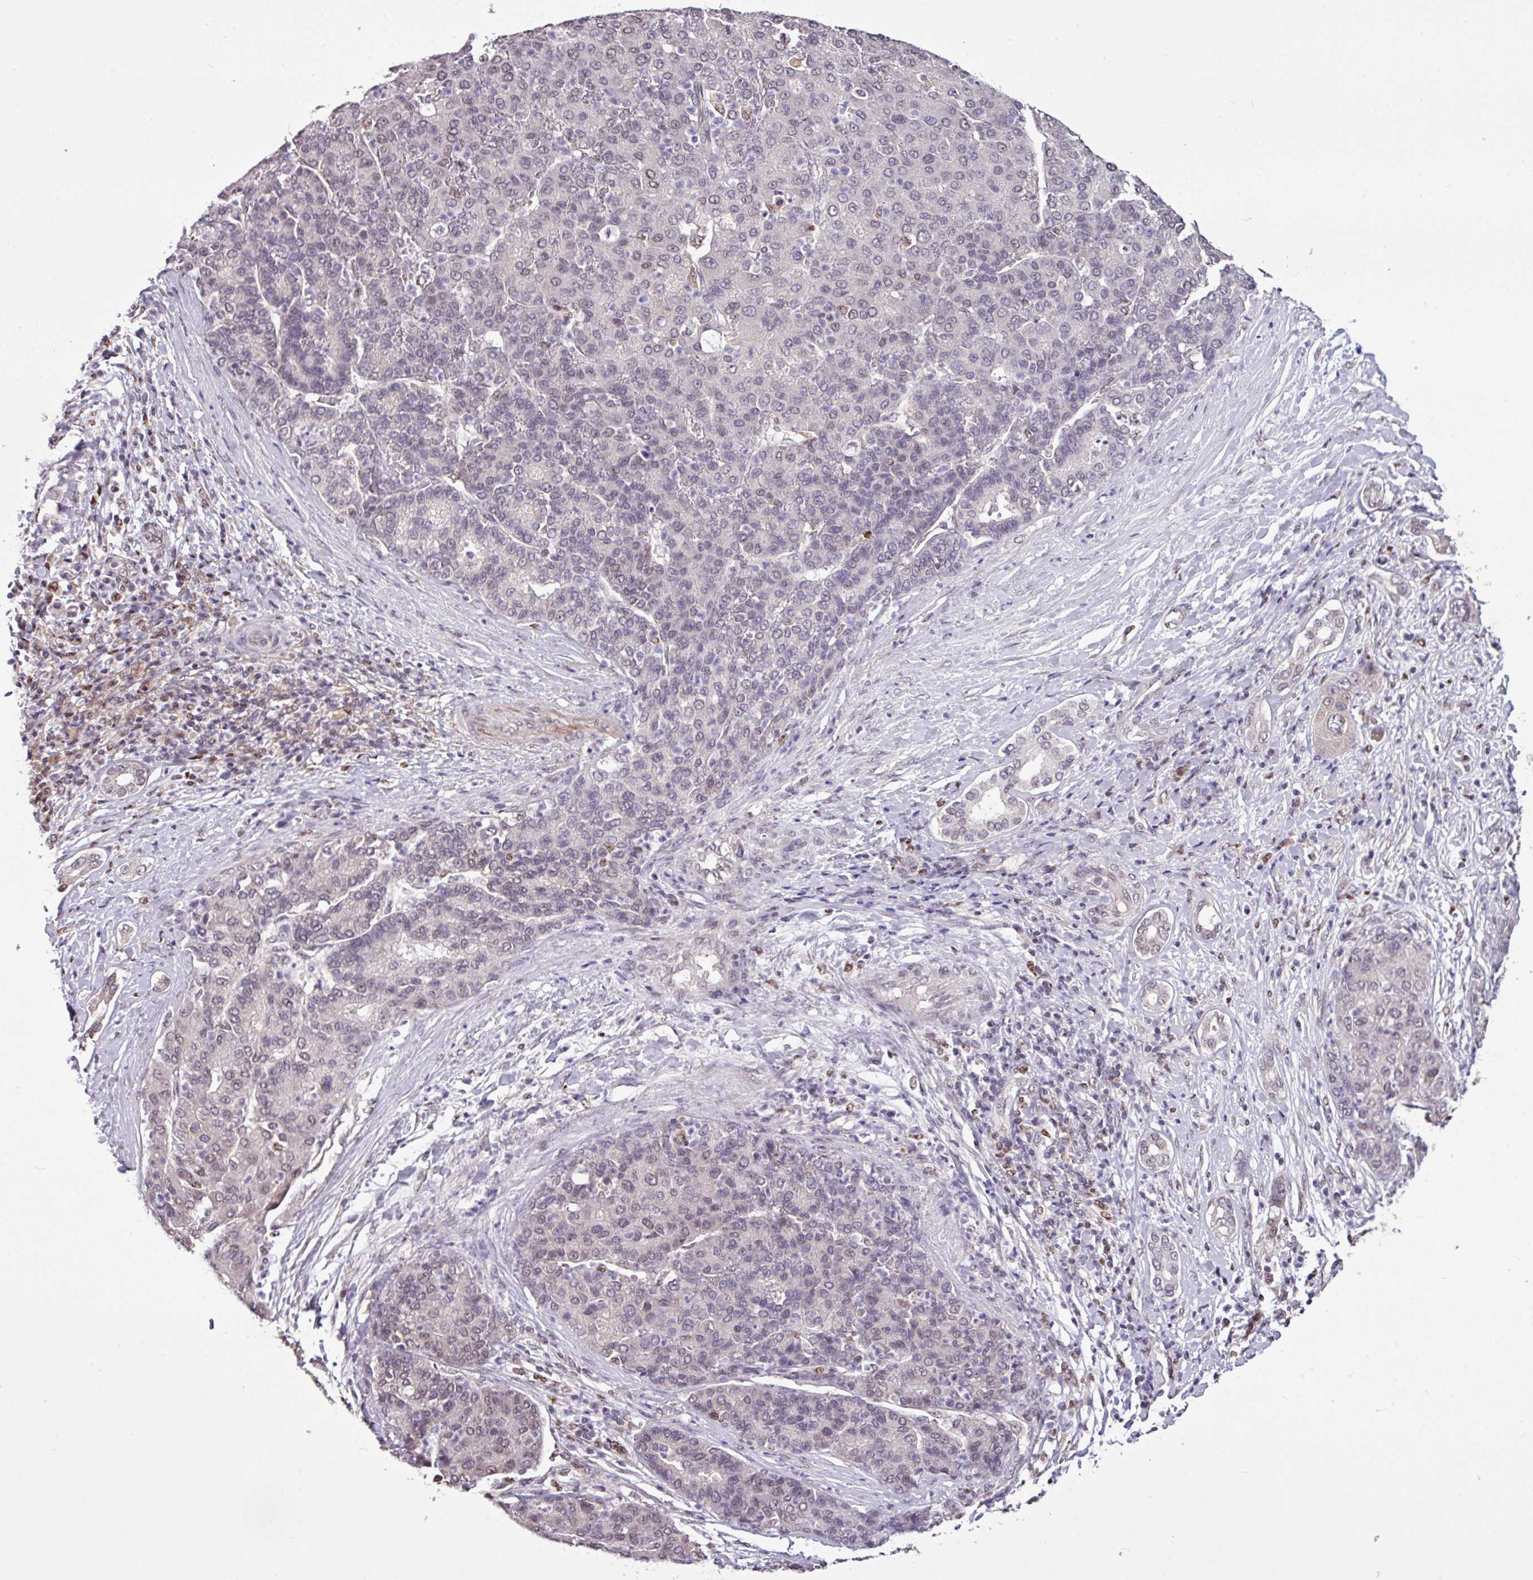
{"staining": {"intensity": "weak", "quantity": "25%-75%", "location": "nuclear"}, "tissue": "liver cancer", "cell_type": "Tumor cells", "image_type": "cancer", "snomed": [{"axis": "morphology", "description": "Carcinoma, Hepatocellular, NOS"}, {"axis": "topography", "description": "Liver"}], "caption": "Liver cancer was stained to show a protein in brown. There is low levels of weak nuclear positivity in about 25%-75% of tumor cells. The staining is performed using DAB (3,3'-diaminobenzidine) brown chromogen to label protein expression. The nuclei are counter-stained blue using hematoxylin.", "gene": "SKIC2", "patient": {"sex": "male", "age": 65}}